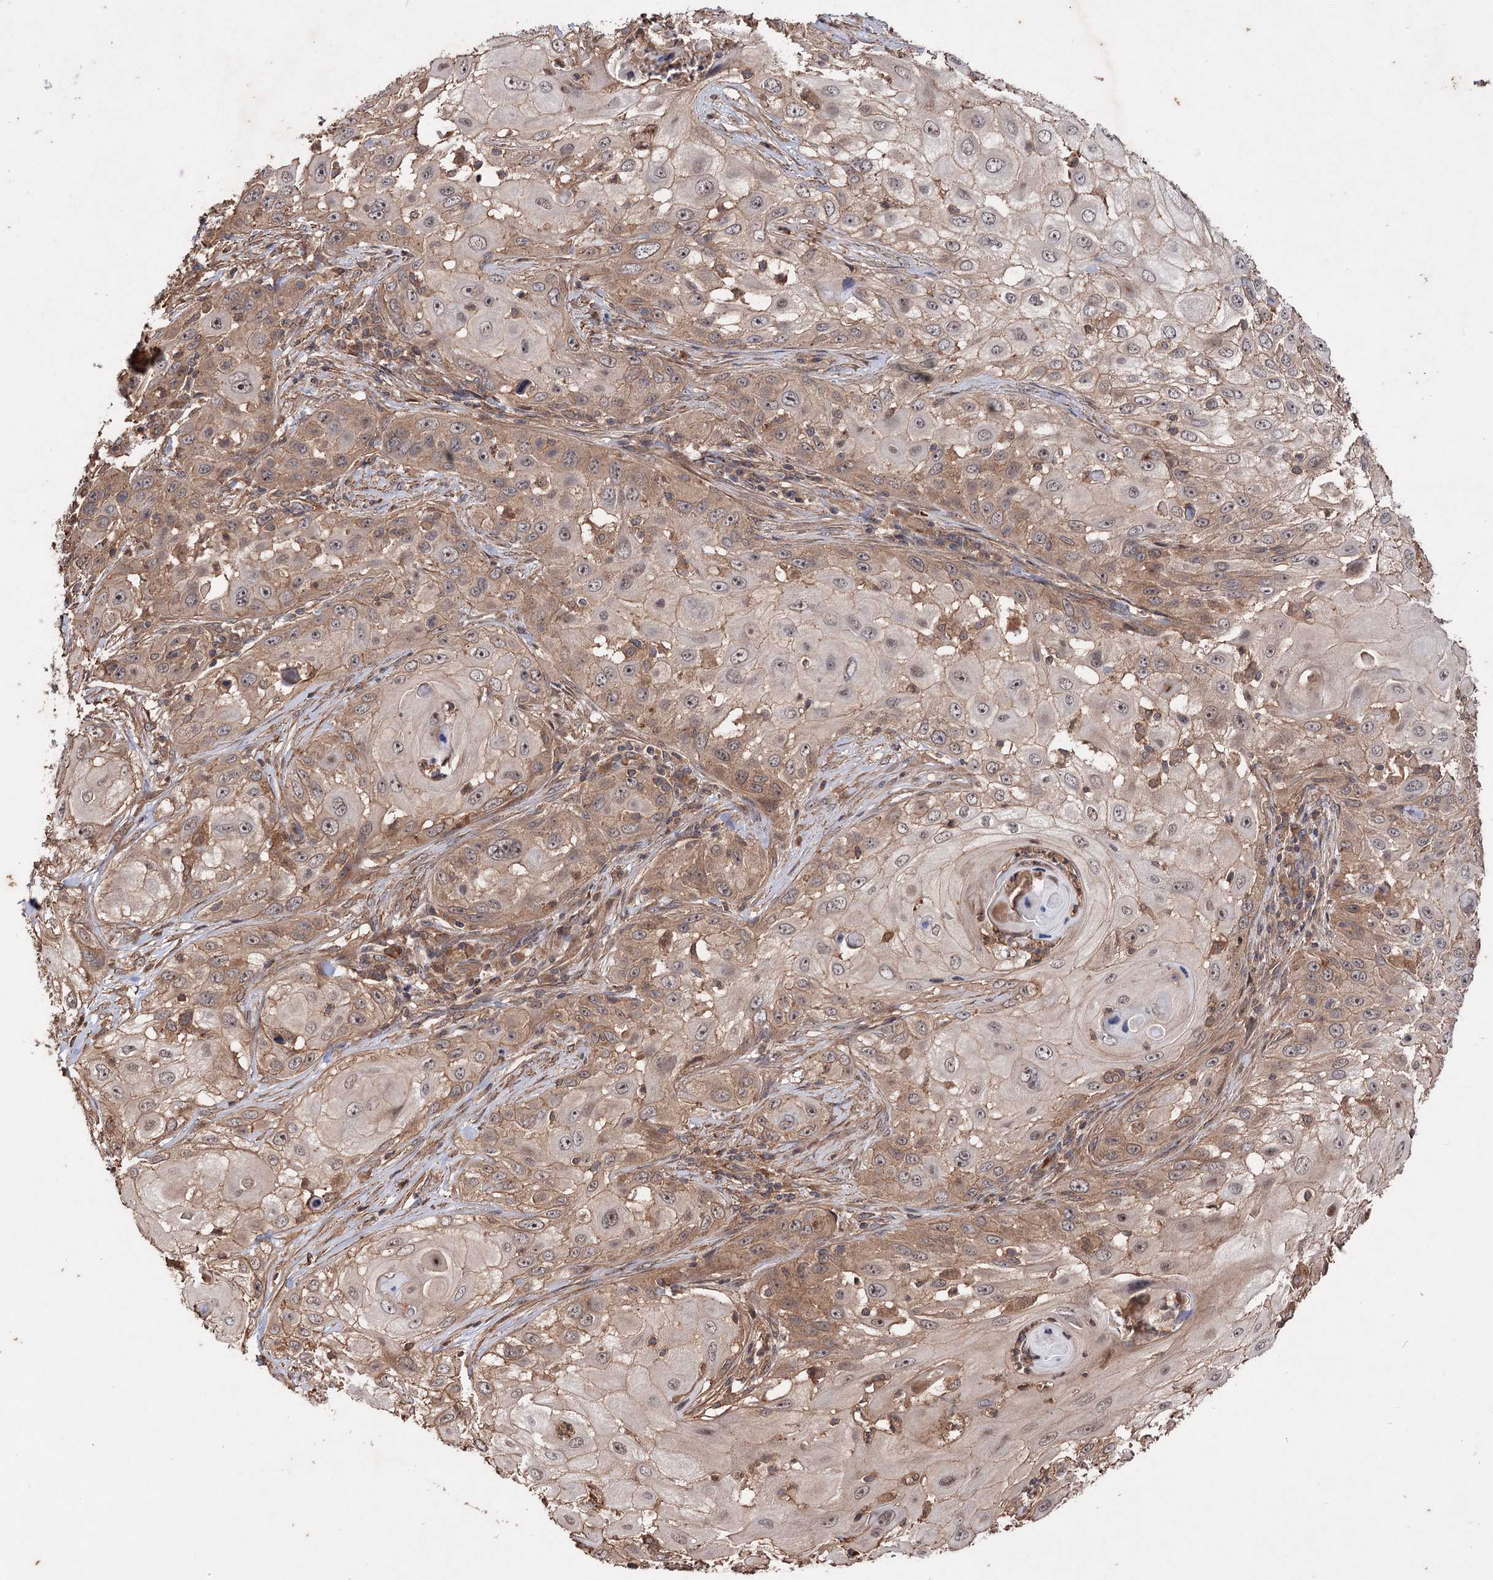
{"staining": {"intensity": "moderate", "quantity": ">75%", "location": "cytoplasmic/membranous"}, "tissue": "skin cancer", "cell_type": "Tumor cells", "image_type": "cancer", "snomed": [{"axis": "morphology", "description": "Squamous cell carcinoma, NOS"}, {"axis": "topography", "description": "Skin"}], "caption": "This photomicrograph reveals skin cancer (squamous cell carcinoma) stained with immunohistochemistry to label a protein in brown. The cytoplasmic/membranous of tumor cells show moderate positivity for the protein. Nuclei are counter-stained blue.", "gene": "ADK", "patient": {"sex": "female", "age": 44}}